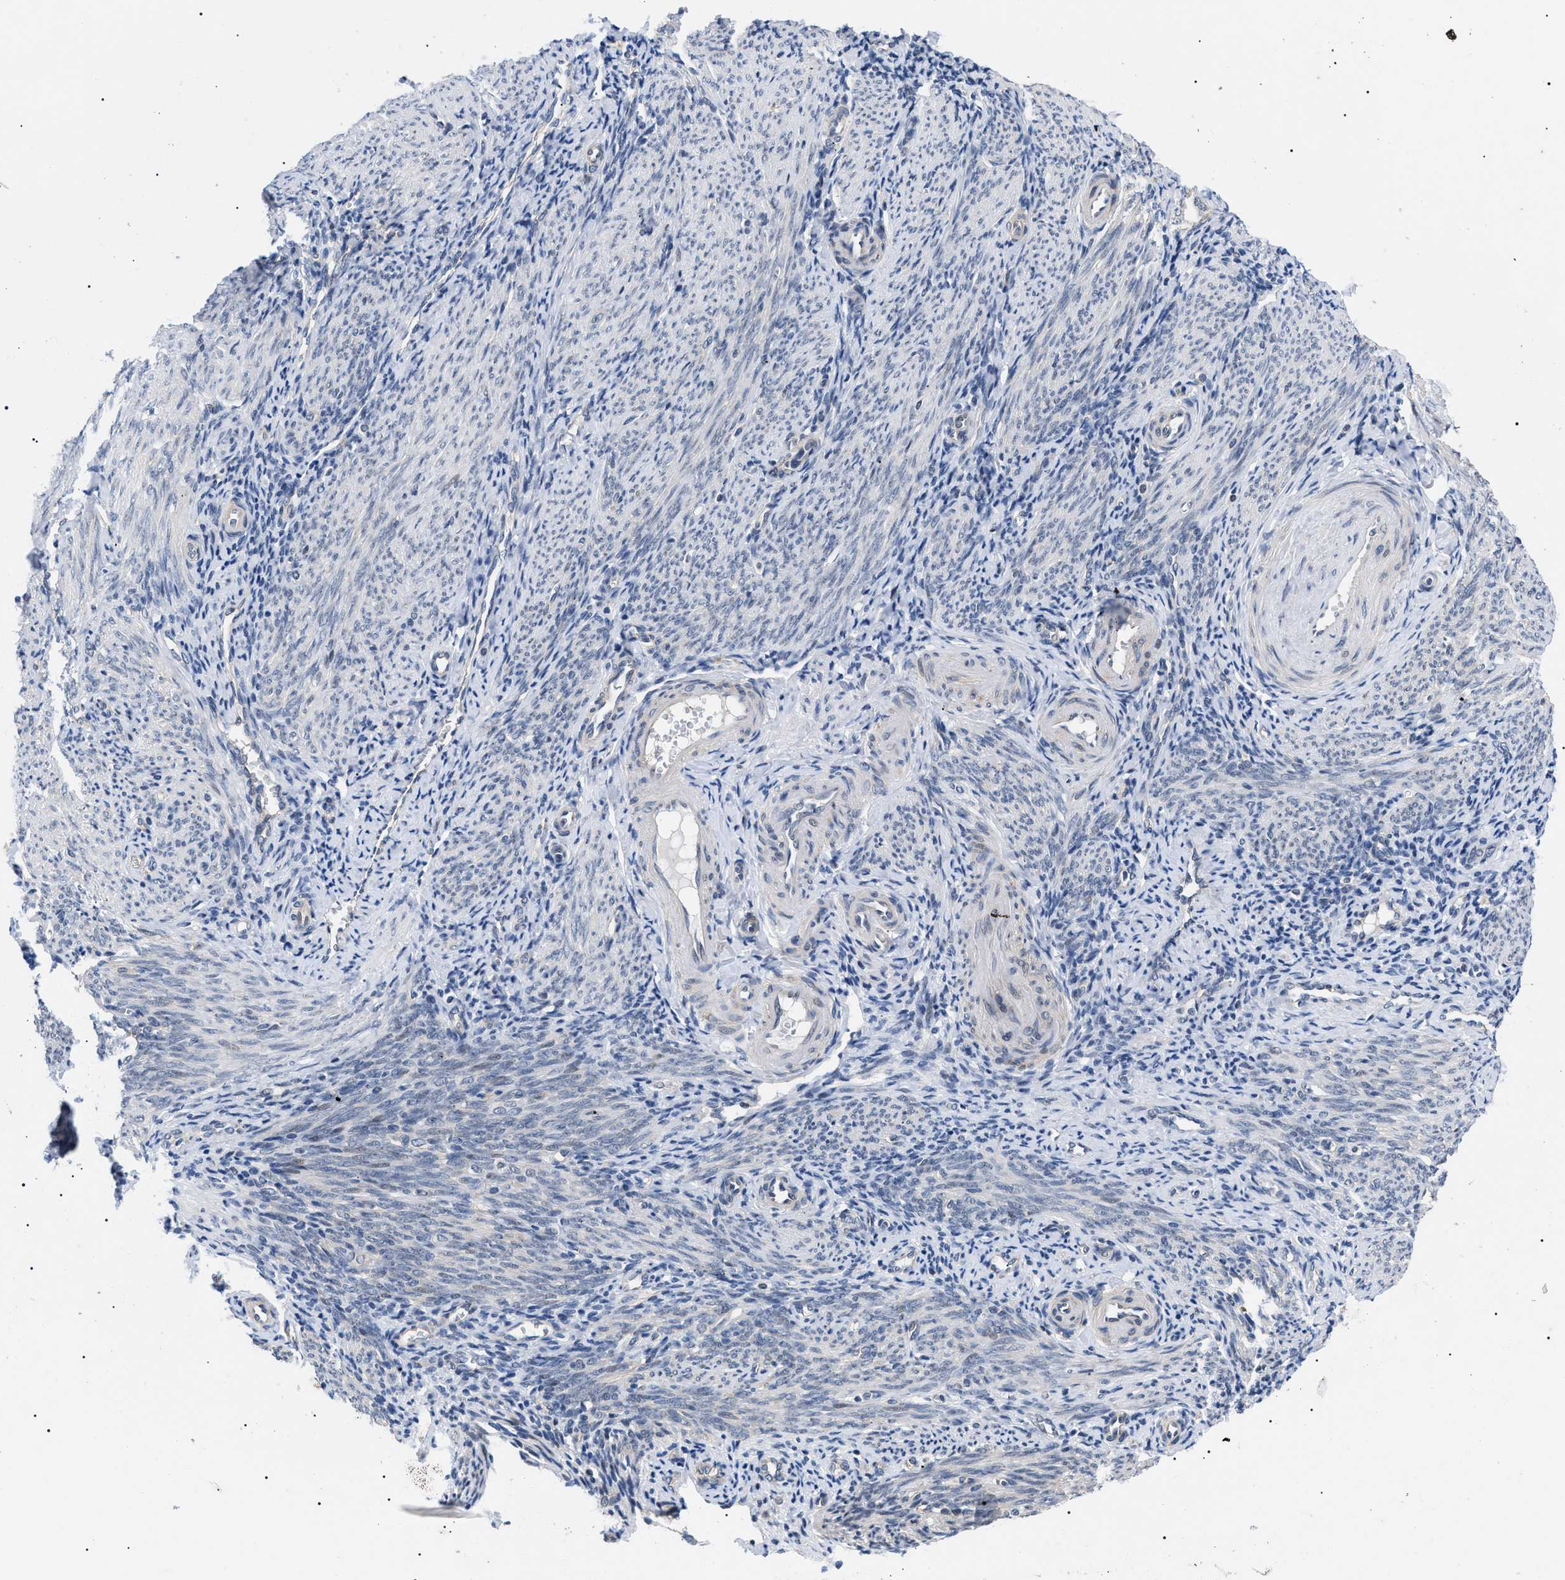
{"staining": {"intensity": "negative", "quantity": "none", "location": "none"}, "tissue": "endometrium", "cell_type": "Cells in endometrial stroma", "image_type": "normal", "snomed": [{"axis": "morphology", "description": "Normal tissue, NOS"}, {"axis": "topography", "description": "Endometrium"}], "caption": "The histopathology image exhibits no staining of cells in endometrial stroma in normal endometrium.", "gene": "GARRE1", "patient": {"sex": "female", "age": 50}}